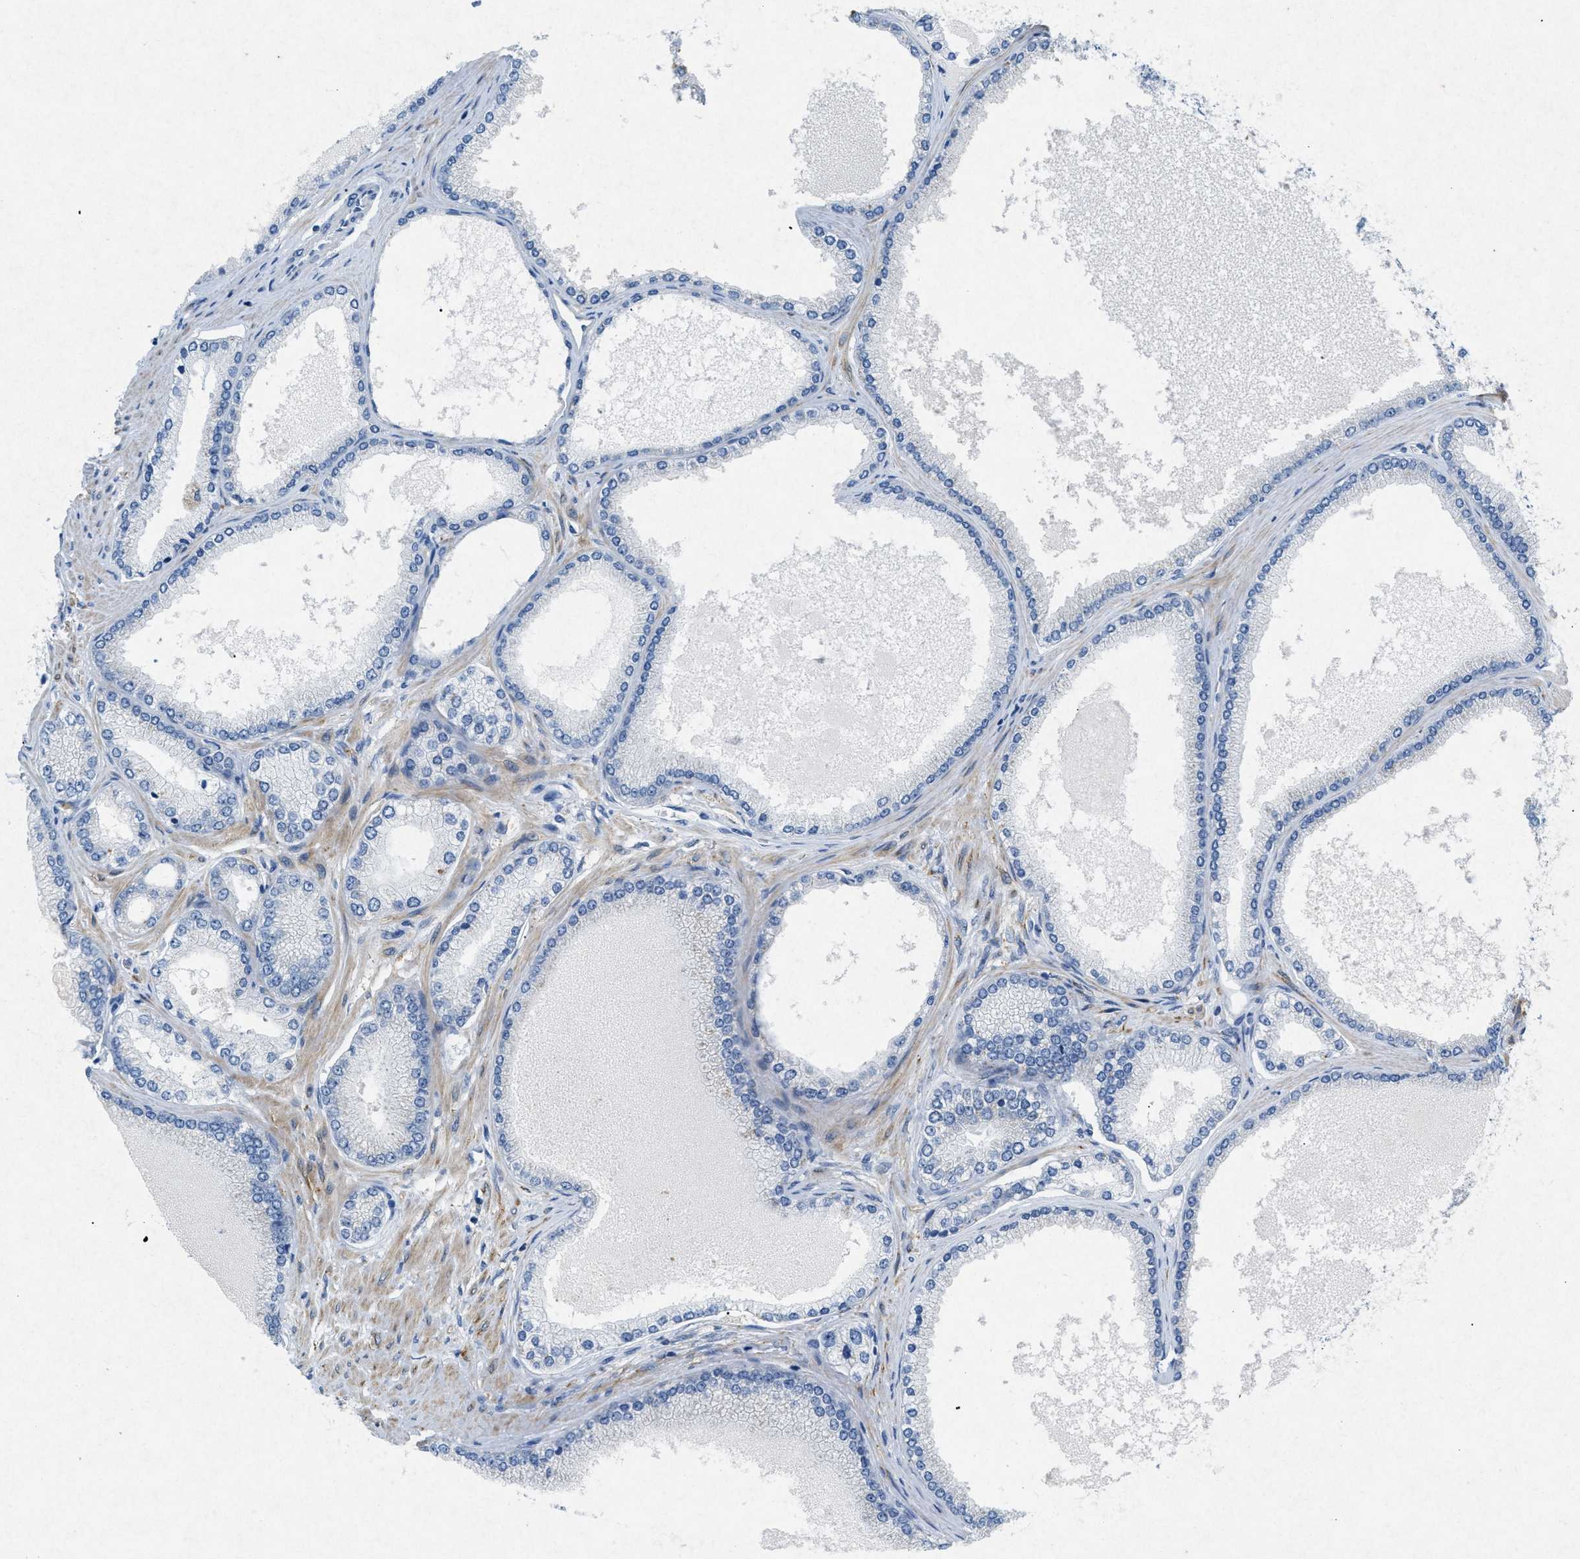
{"staining": {"intensity": "negative", "quantity": "none", "location": "none"}, "tissue": "prostate cancer", "cell_type": "Tumor cells", "image_type": "cancer", "snomed": [{"axis": "morphology", "description": "Adenocarcinoma, High grade"}, {"axis": "topography", "description": "Prostate"}], "caption": "This is an immunohistochemistry (IHC) image of human prostate cancer. There is no expression in tumor cells.", "gene": "TASOR", "patient": {"sex": "male", "age": 61}}